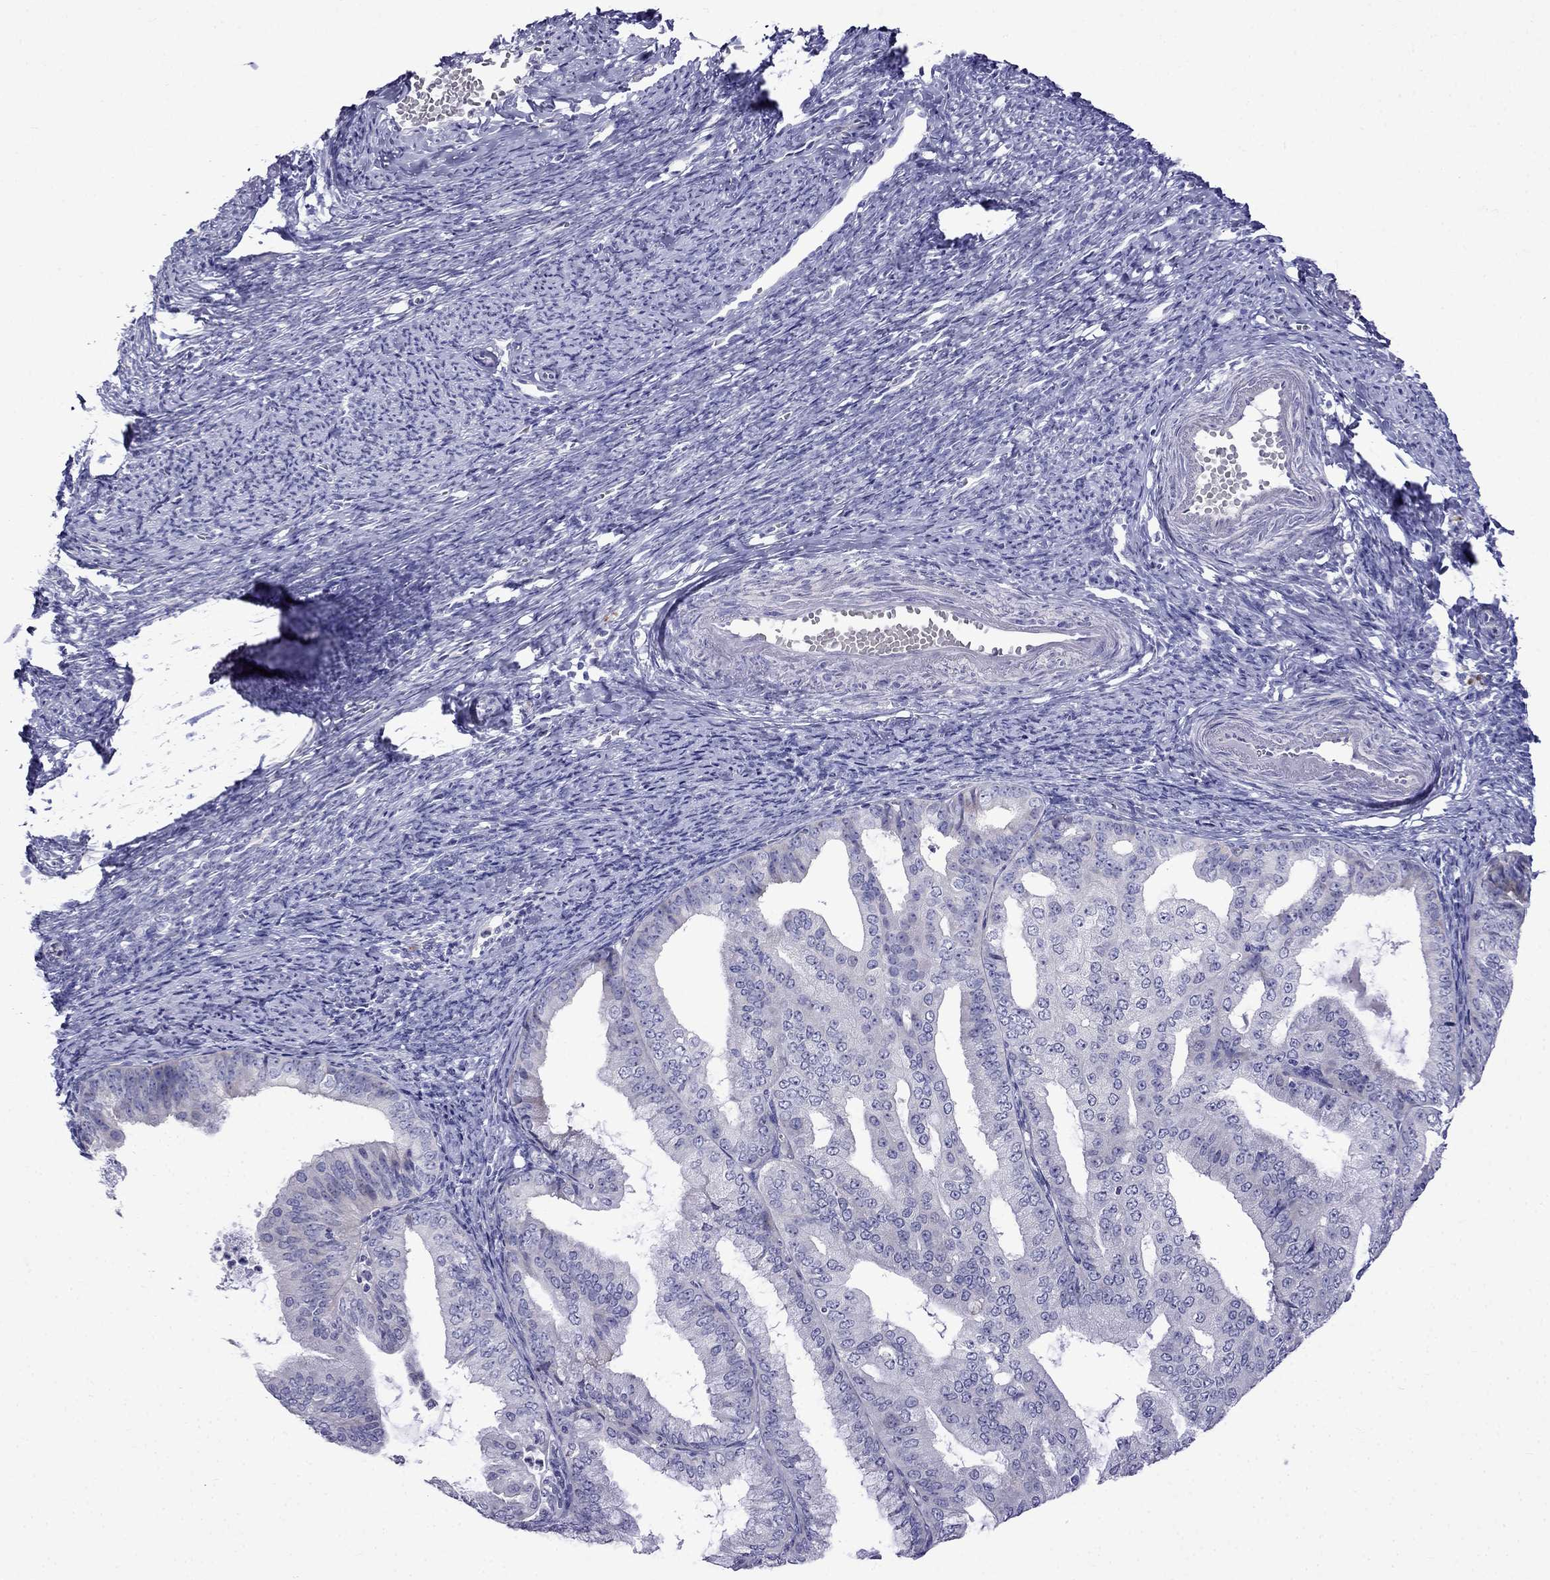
{"staining": {"intensity": "negative", "quantity": "none", "location": "none"}, "tissue": "endometrial cancer", "cell_type": "Tumor cells", "image_type": "cancer", "snomed": [{"axis": "morphology", "description": "Adenocarcinoma, NOS"}, {"axis": "topography", "description": "Endometrium"}], "caption": "Immunohistochemical staining of endometrial adenocarcinoma displays no significant expression in tumor cells. (DAB immunohistochemistry (IHC) visualized using brightfield microscopy, high magnification).", "gene": "PATE1", "patient": {"sex": "female", "age": 63}}